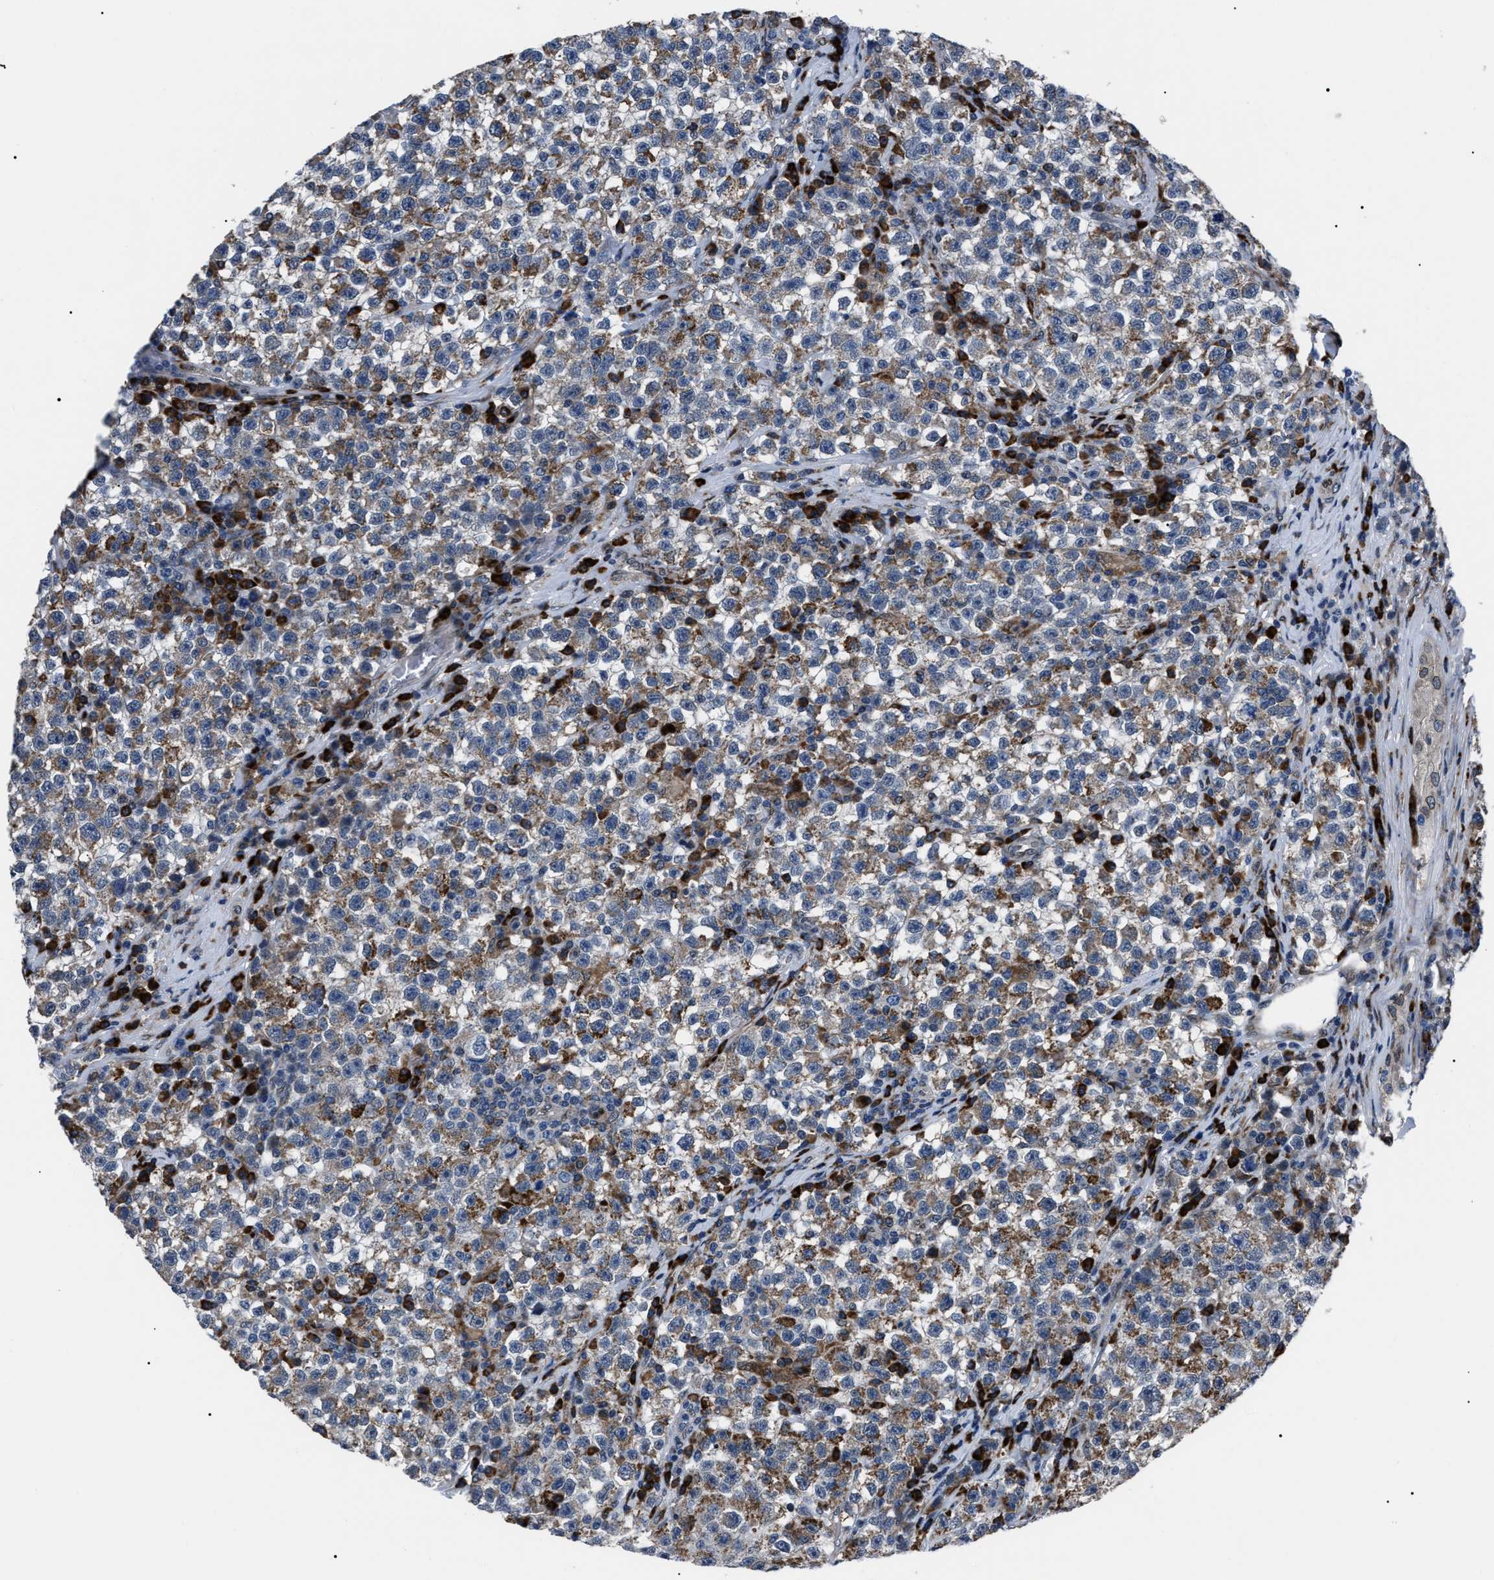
{"staining": {"intensity": "weak", "quantity": ">75%", "location": "cytoplasmic/membranous"}, "tissue": "testis cancer", "cell_type": "Tumor cells", "image_type": "cancer", "snomed": [{"axis": "morphology", "description": "Seminoma, NOS"}, {"axis": "topography", "description": "Testis"}], "caption": "This image displays IHC staining of testis cancer (seminoma), with low weak cytoplasmic/membranous staining in about >75% of tumor cells.", "gene": "LRRC14", "patient": {"sex": "male", "age": 22}}